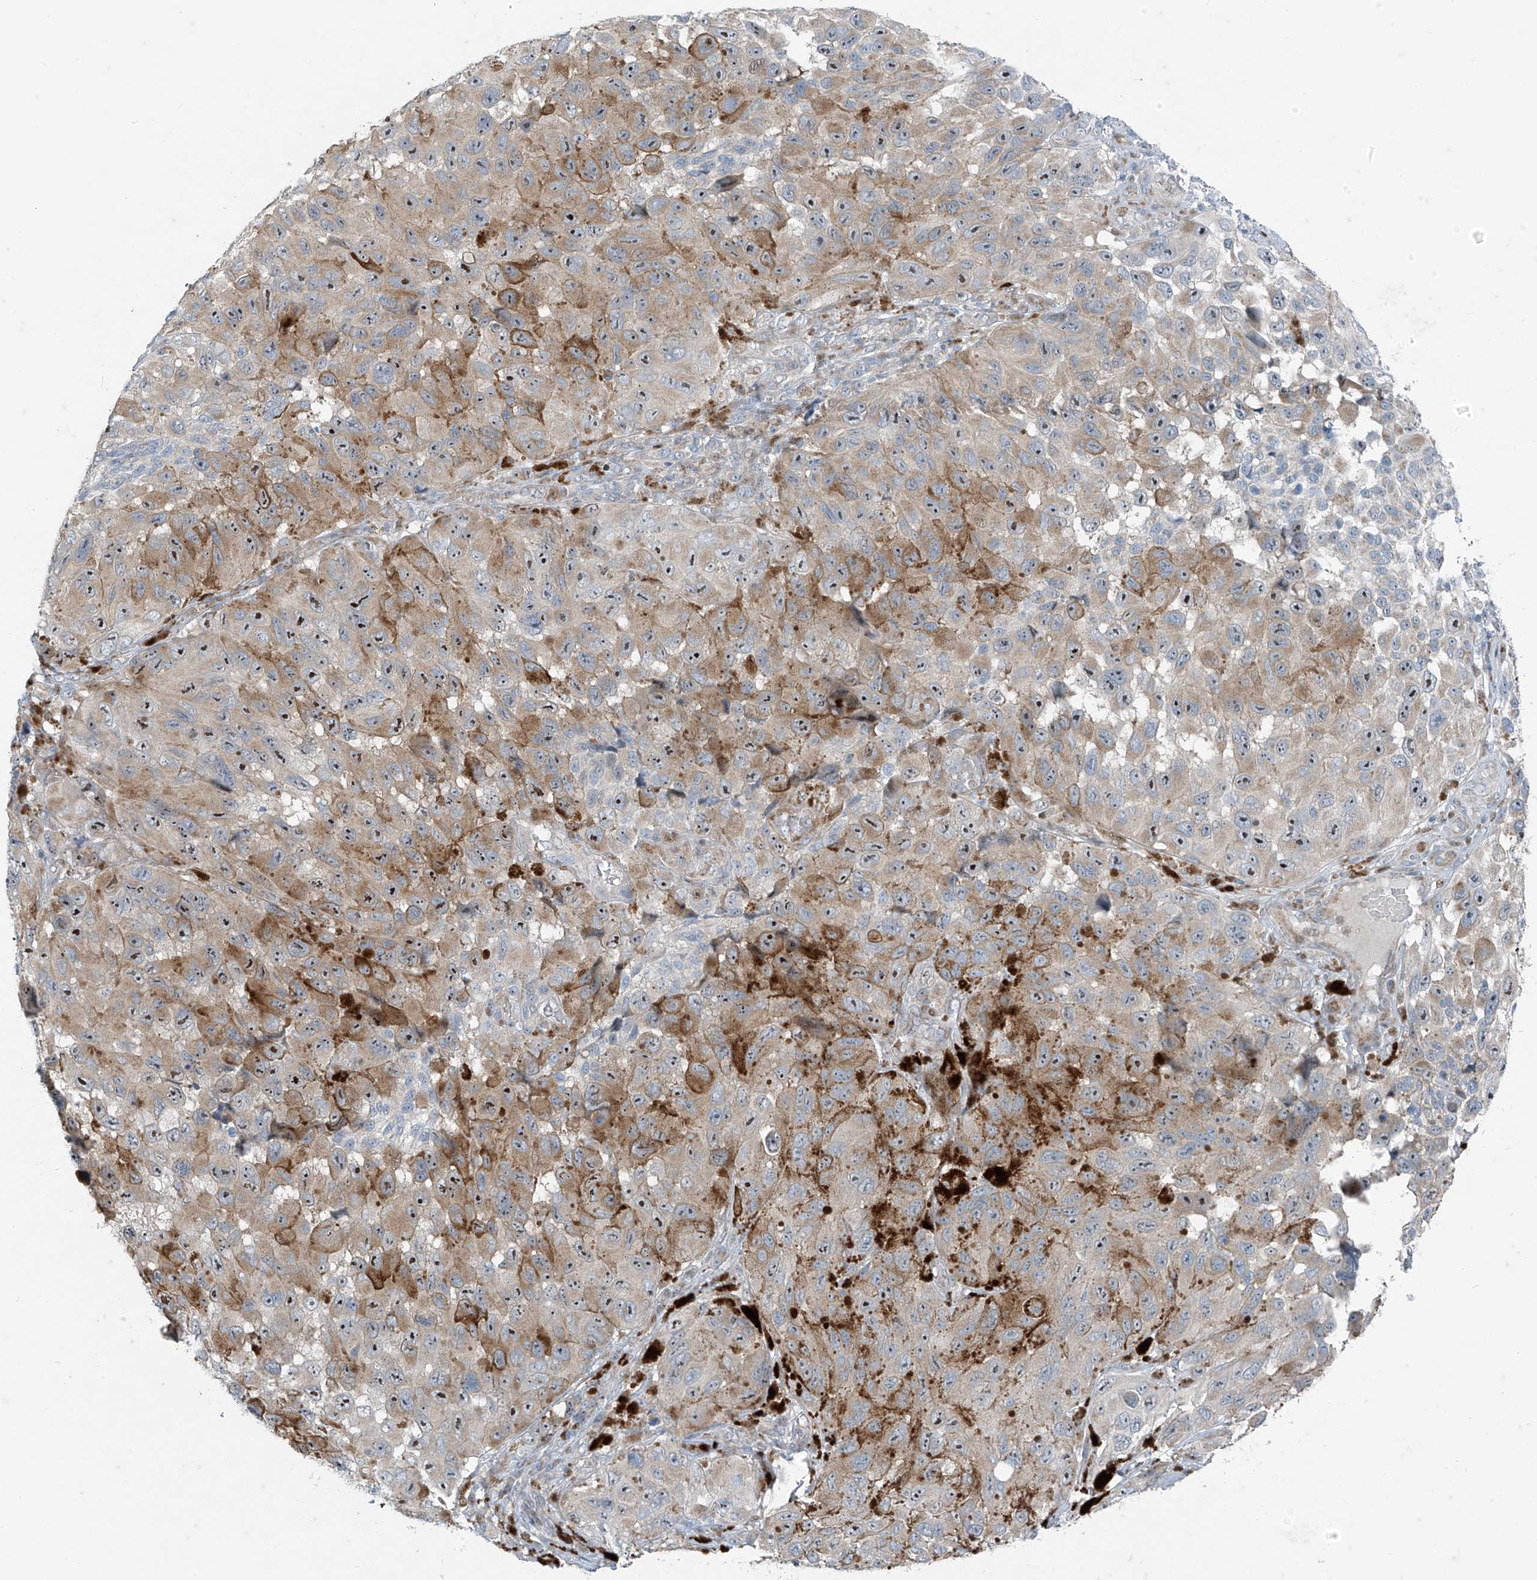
{"staining": {"intensity": "moderate", "quantity": "25%-75%", "location": "cytoplasmic/membranous,nuclear"}, "tissue": "melanoma", "cell_type": "Tumor cells", "image_type": "cancer", "snomed": [{"axis": "morphology", "description": "Malignant melanoma, NOS"}, {"axis": "topography", "description": "Skin"}], "caption": "There is medium levels of moderate cytoplasmic/membranous and nuclear staining in tumor cells of melanoma, as demonstrated by immunohistochemical staining (brown color).", "gene": "PPCS", "patient": {"sex": "female", "age": 73}}